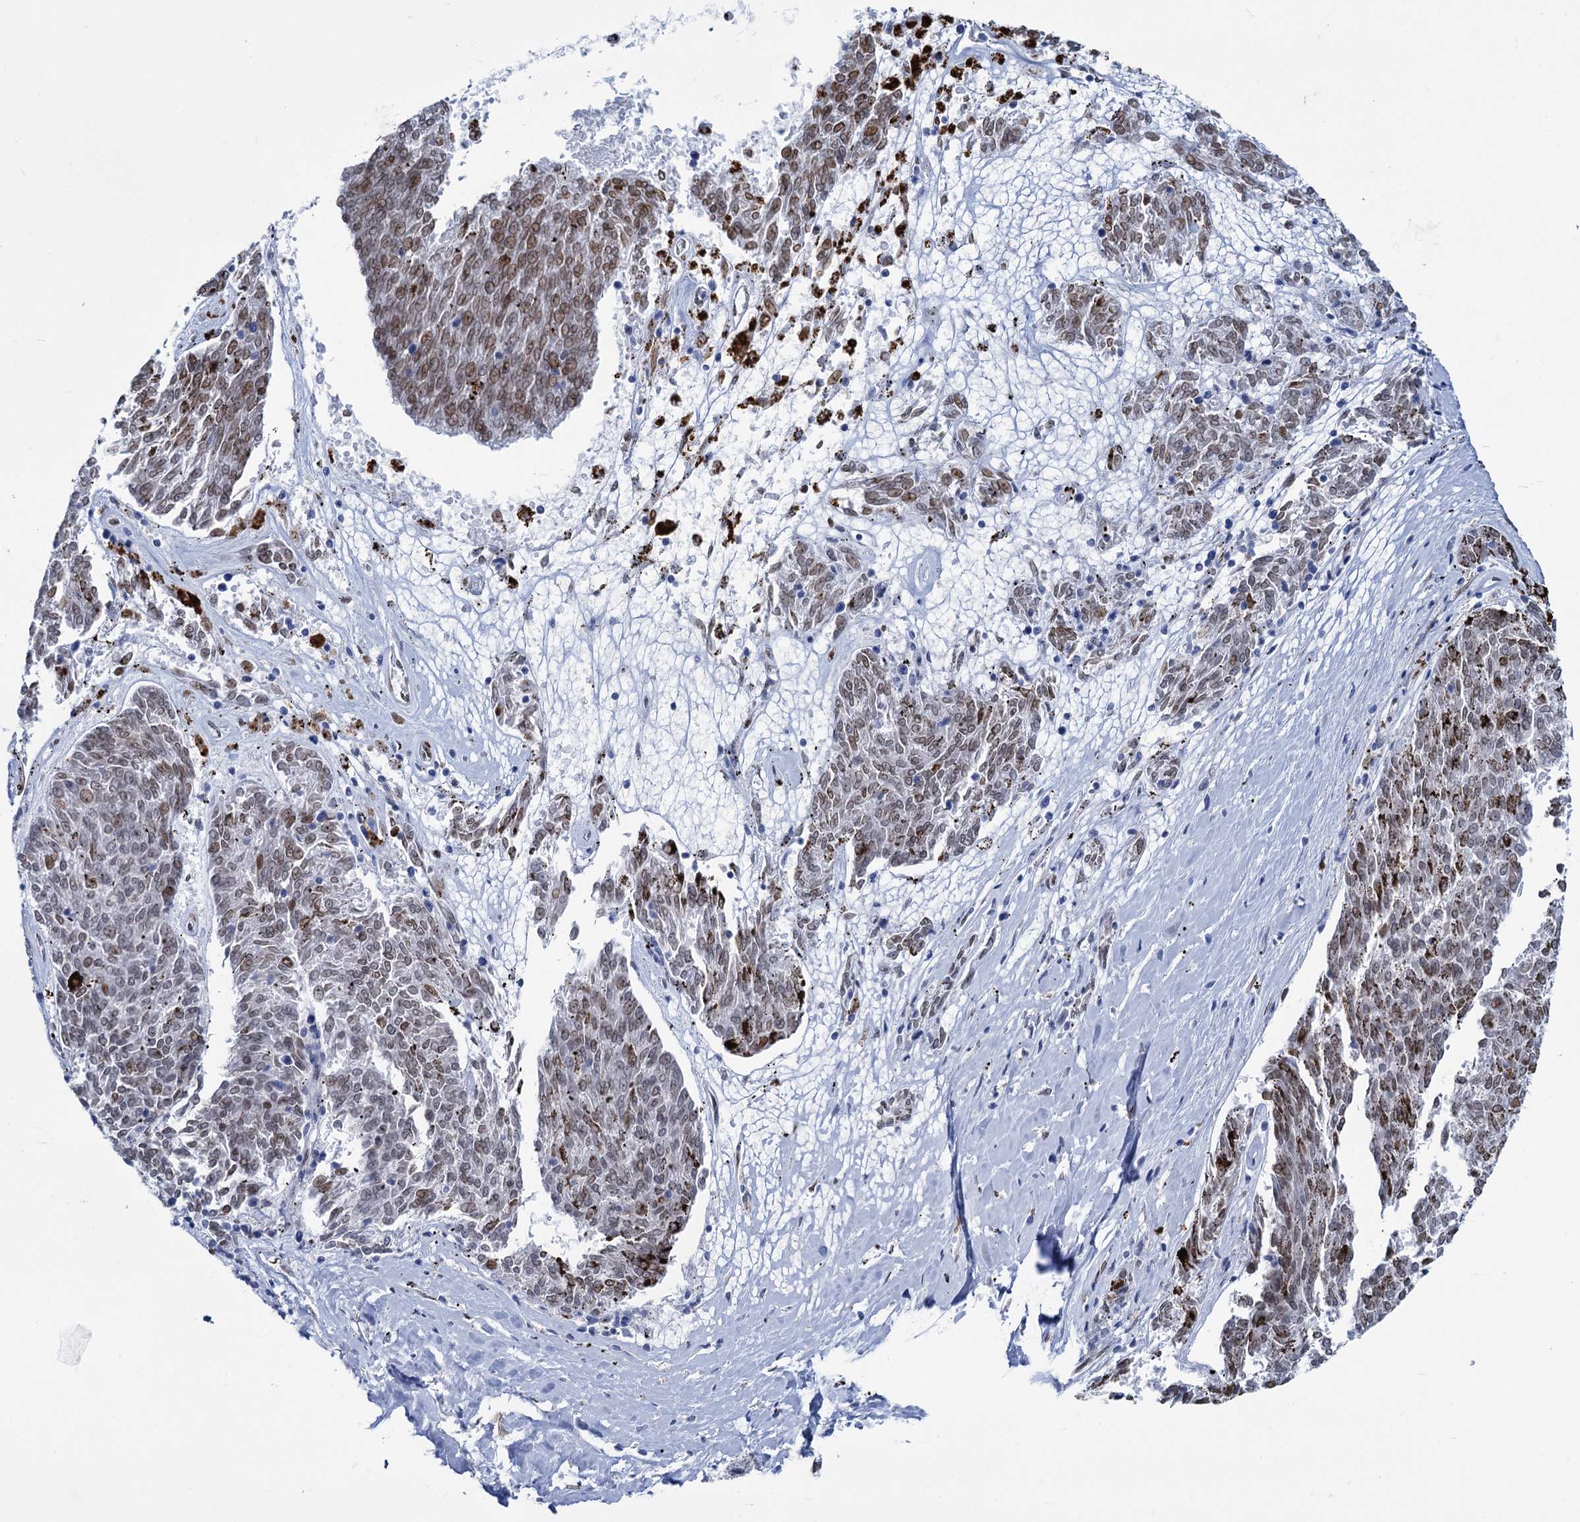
{"staining": {"intensity": "moderate", "quantity": "25%-75%", "location": "nuclear"}, "tissue": "melanoma", "cell_type": "Tumor cells", "image_type": "cancer", "snomed": [{"axis": "morphology", "description": "Malignant melanoma, NOS"}, {"axis": "topography", "description": "Skin"}], "caption": "Immunohistochemistry (IHC) staining of melanoma, which shows medium levels of moderate nuclear staining in about 25%-75% of tumor cells indicating moderate nuclear protein staining. The staining was performed using DAB (3,3'-diaminobenzidine) (brown) for protein detection and nuclei were counterstained in hematoxylin (blue).", "gene": "PRSS35", "patient": {"sex": "female", "age": 72}}